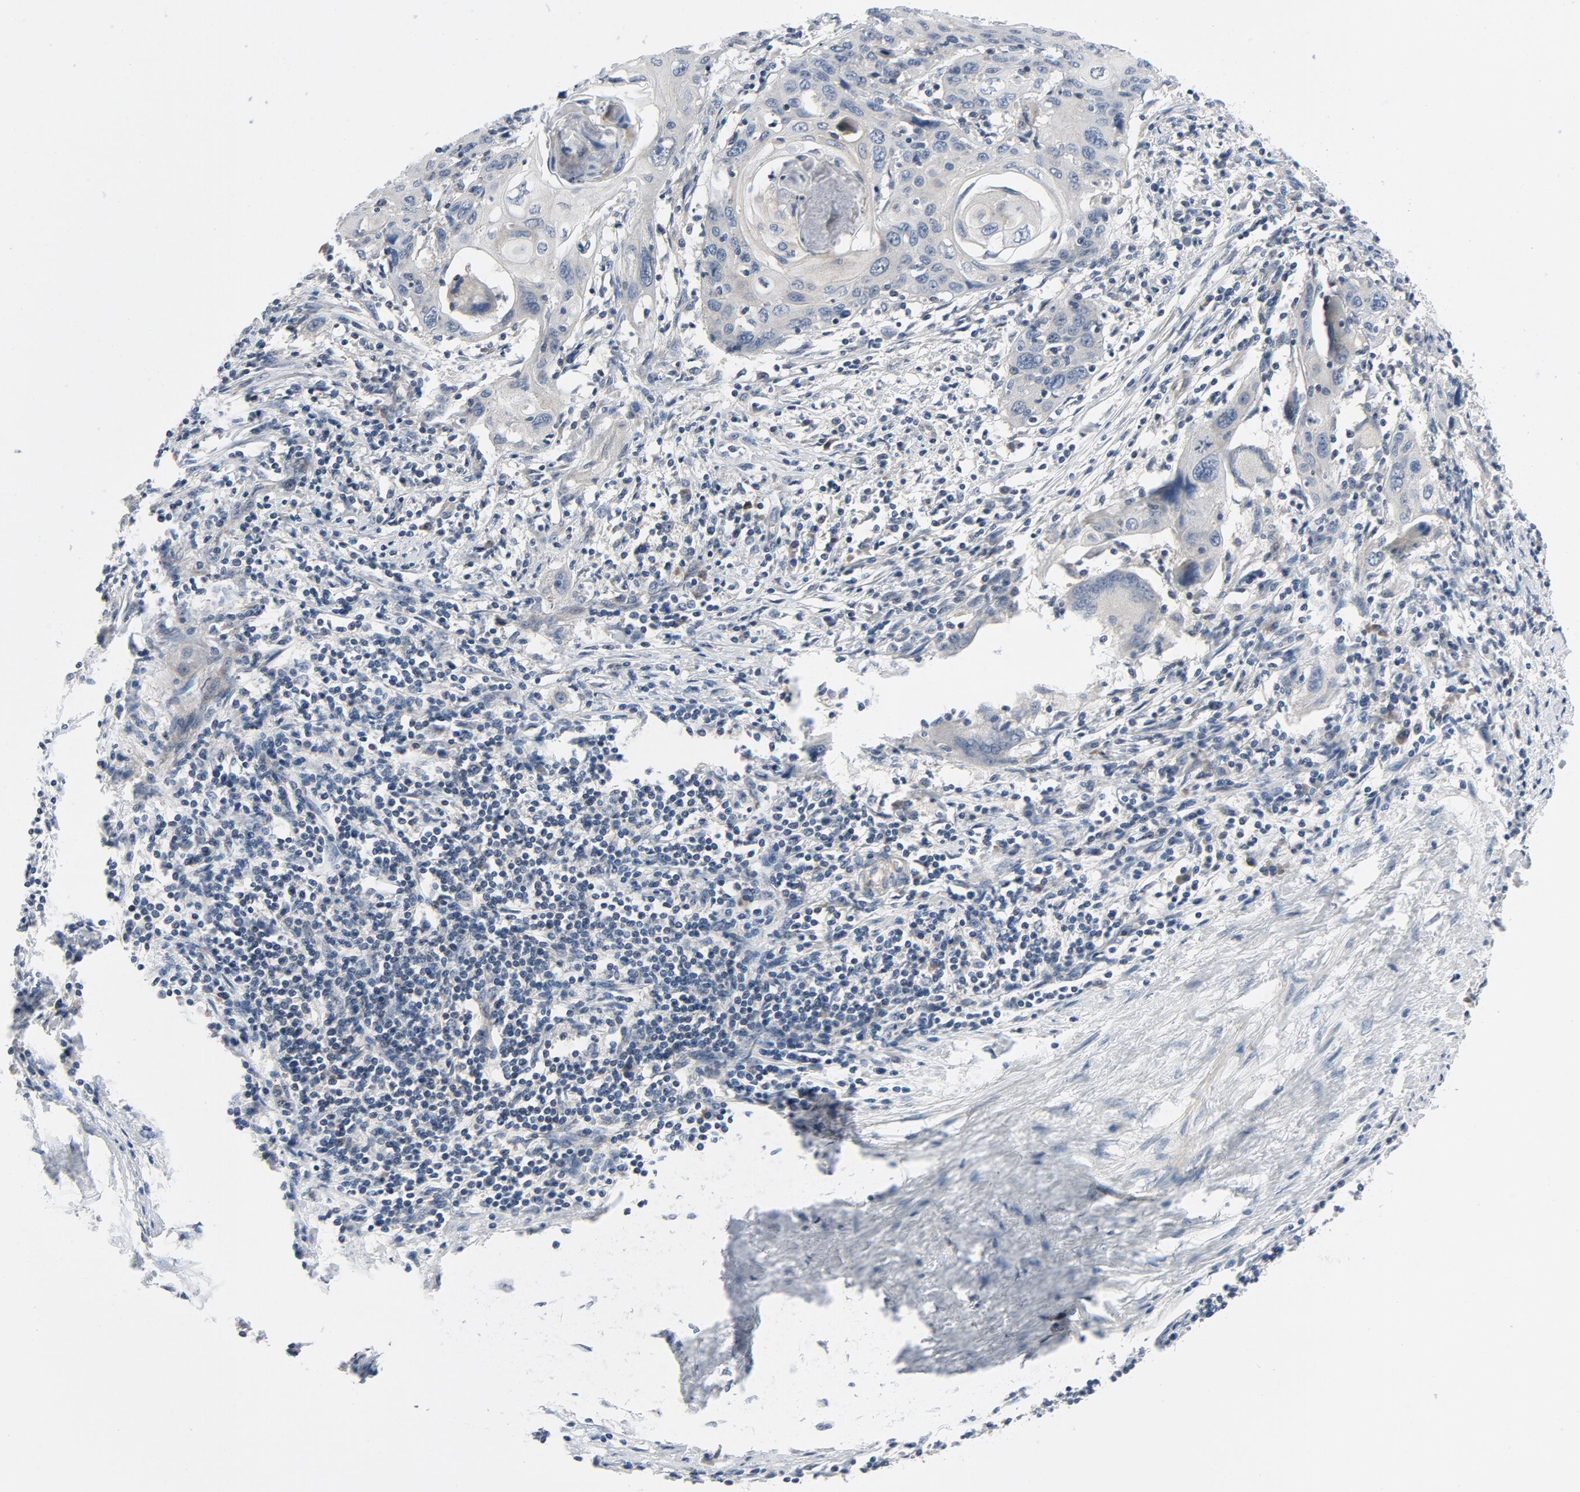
{"staining": {"intensity": "negative", "quantity": "none", "location": "none"}, "tissue": "cervical cancer", "cell_type": "Tumor cells", "image_type": "cancer", "snomed": [{"axis": "morphology", "description": "Squamous cell carcinoma, NOS"}, {"axis": "topography", "description": "Cervix"}], "caption": "Photomicrograph shows no significant protein staining in tumor cells of cervical squamous cell carcinoma.", "gene": "TSG101", "patient": {"sex": "female", "age": 54}}